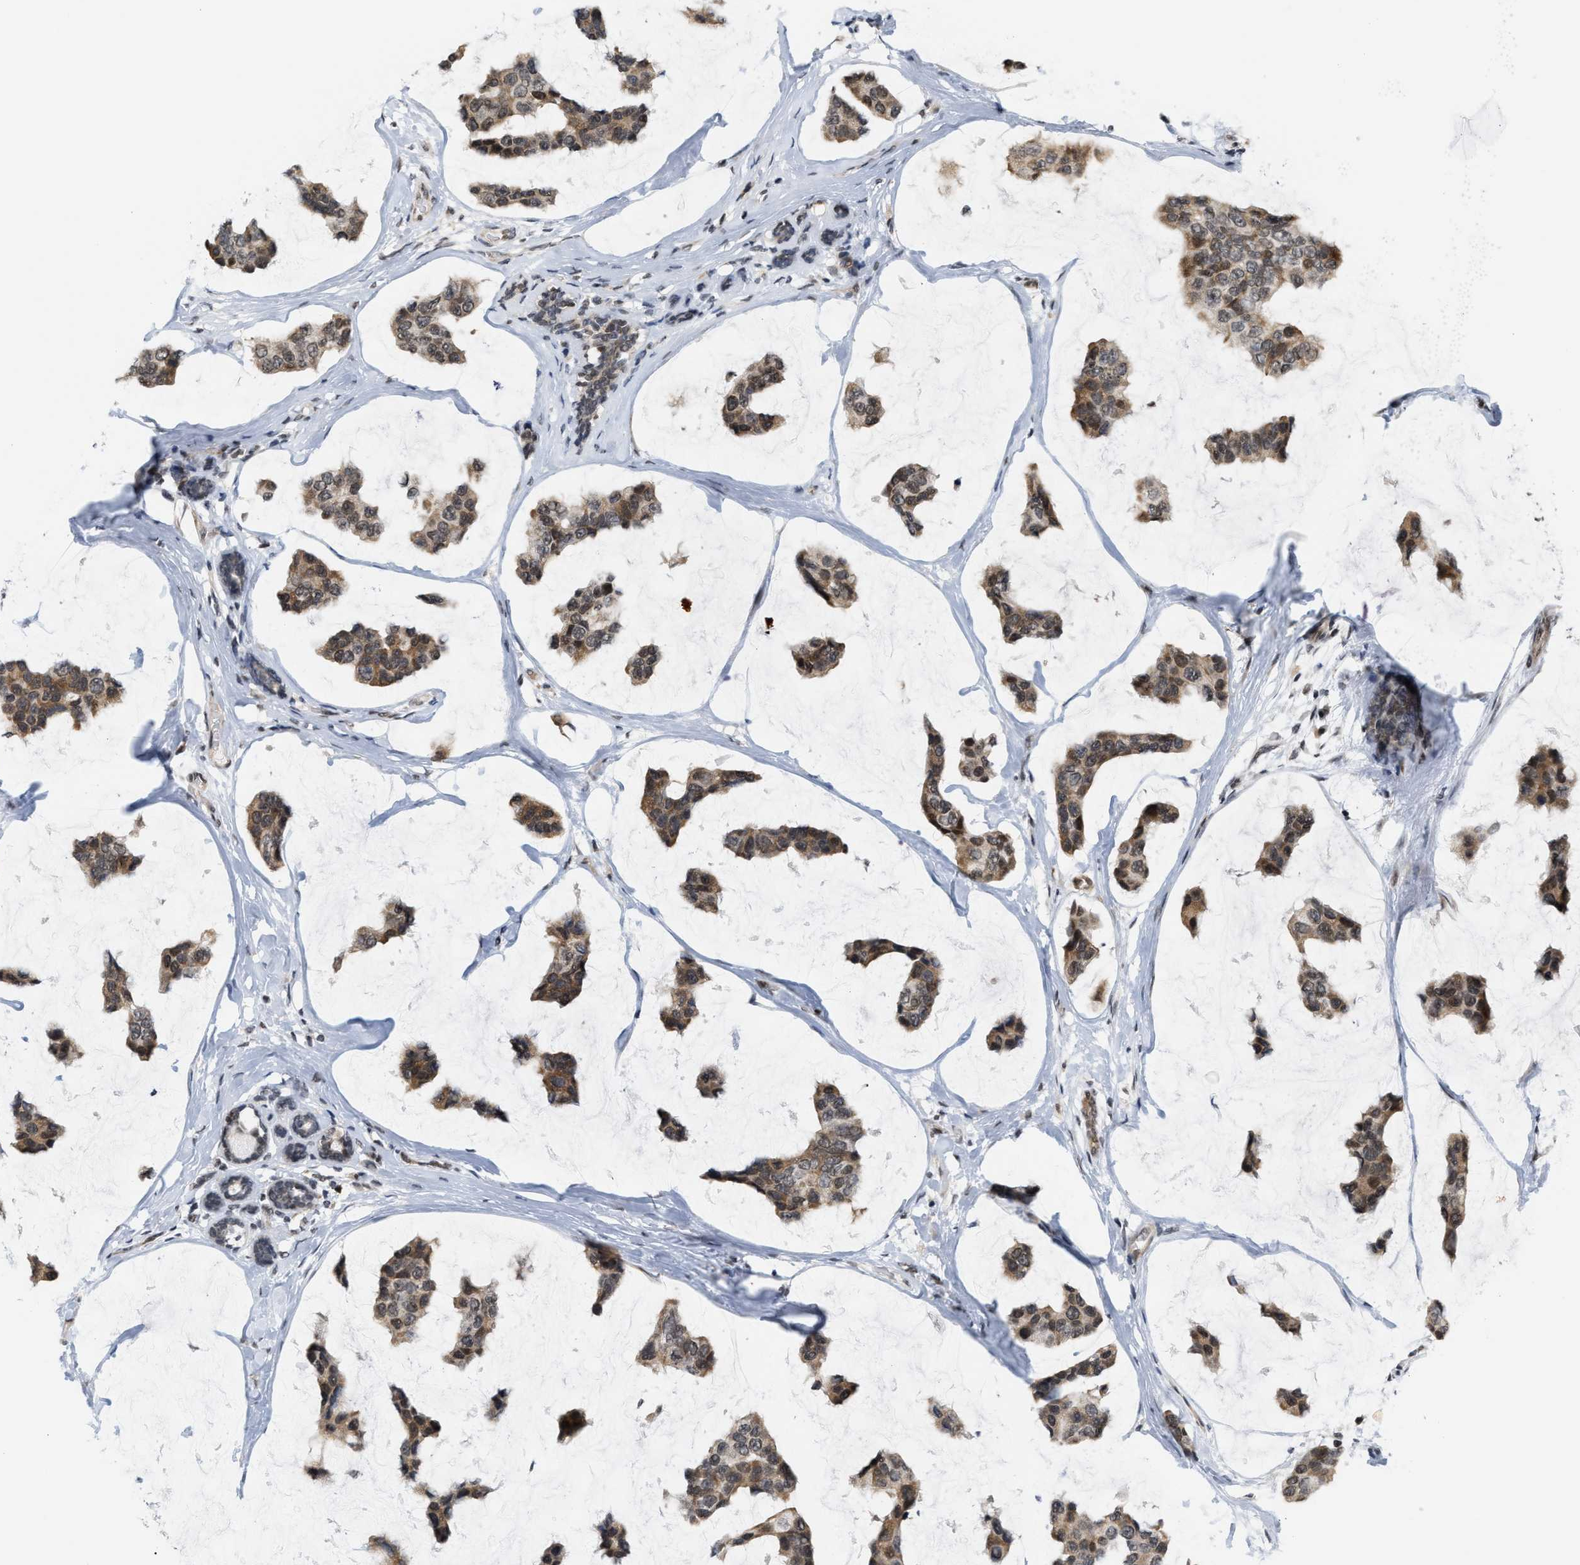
{"staining": {"intensity": "moderate", "quantity": ">75%", "location": "cytoplasmic/membranous,nuclear"}, "tissue": "breast cancer", "cell_type": "Tumor cells", "image_type": "cancer", "snomed": [{"axis": "morphology", "description": "Normal tissue, NOS"}, {"axis": "morphology", "description": "Duct carcinoma"}, {"axis": "topography", "description": "Breast"}], "caption": "Immunohistochemistry micrograph of neoplastic tissue: breast infiltrating ductal carcinoma stained using immunohistochemistry (IHC) shows medium levels of moderate protein expression localized specifically in the cytoplasmic/membranous and nuclear of tumor cells, appearing as a cytoplasmic/membranous and nuclear brown color.", "gene": "ANKRD6", "patient": {"sex": "female", "age": 50}}